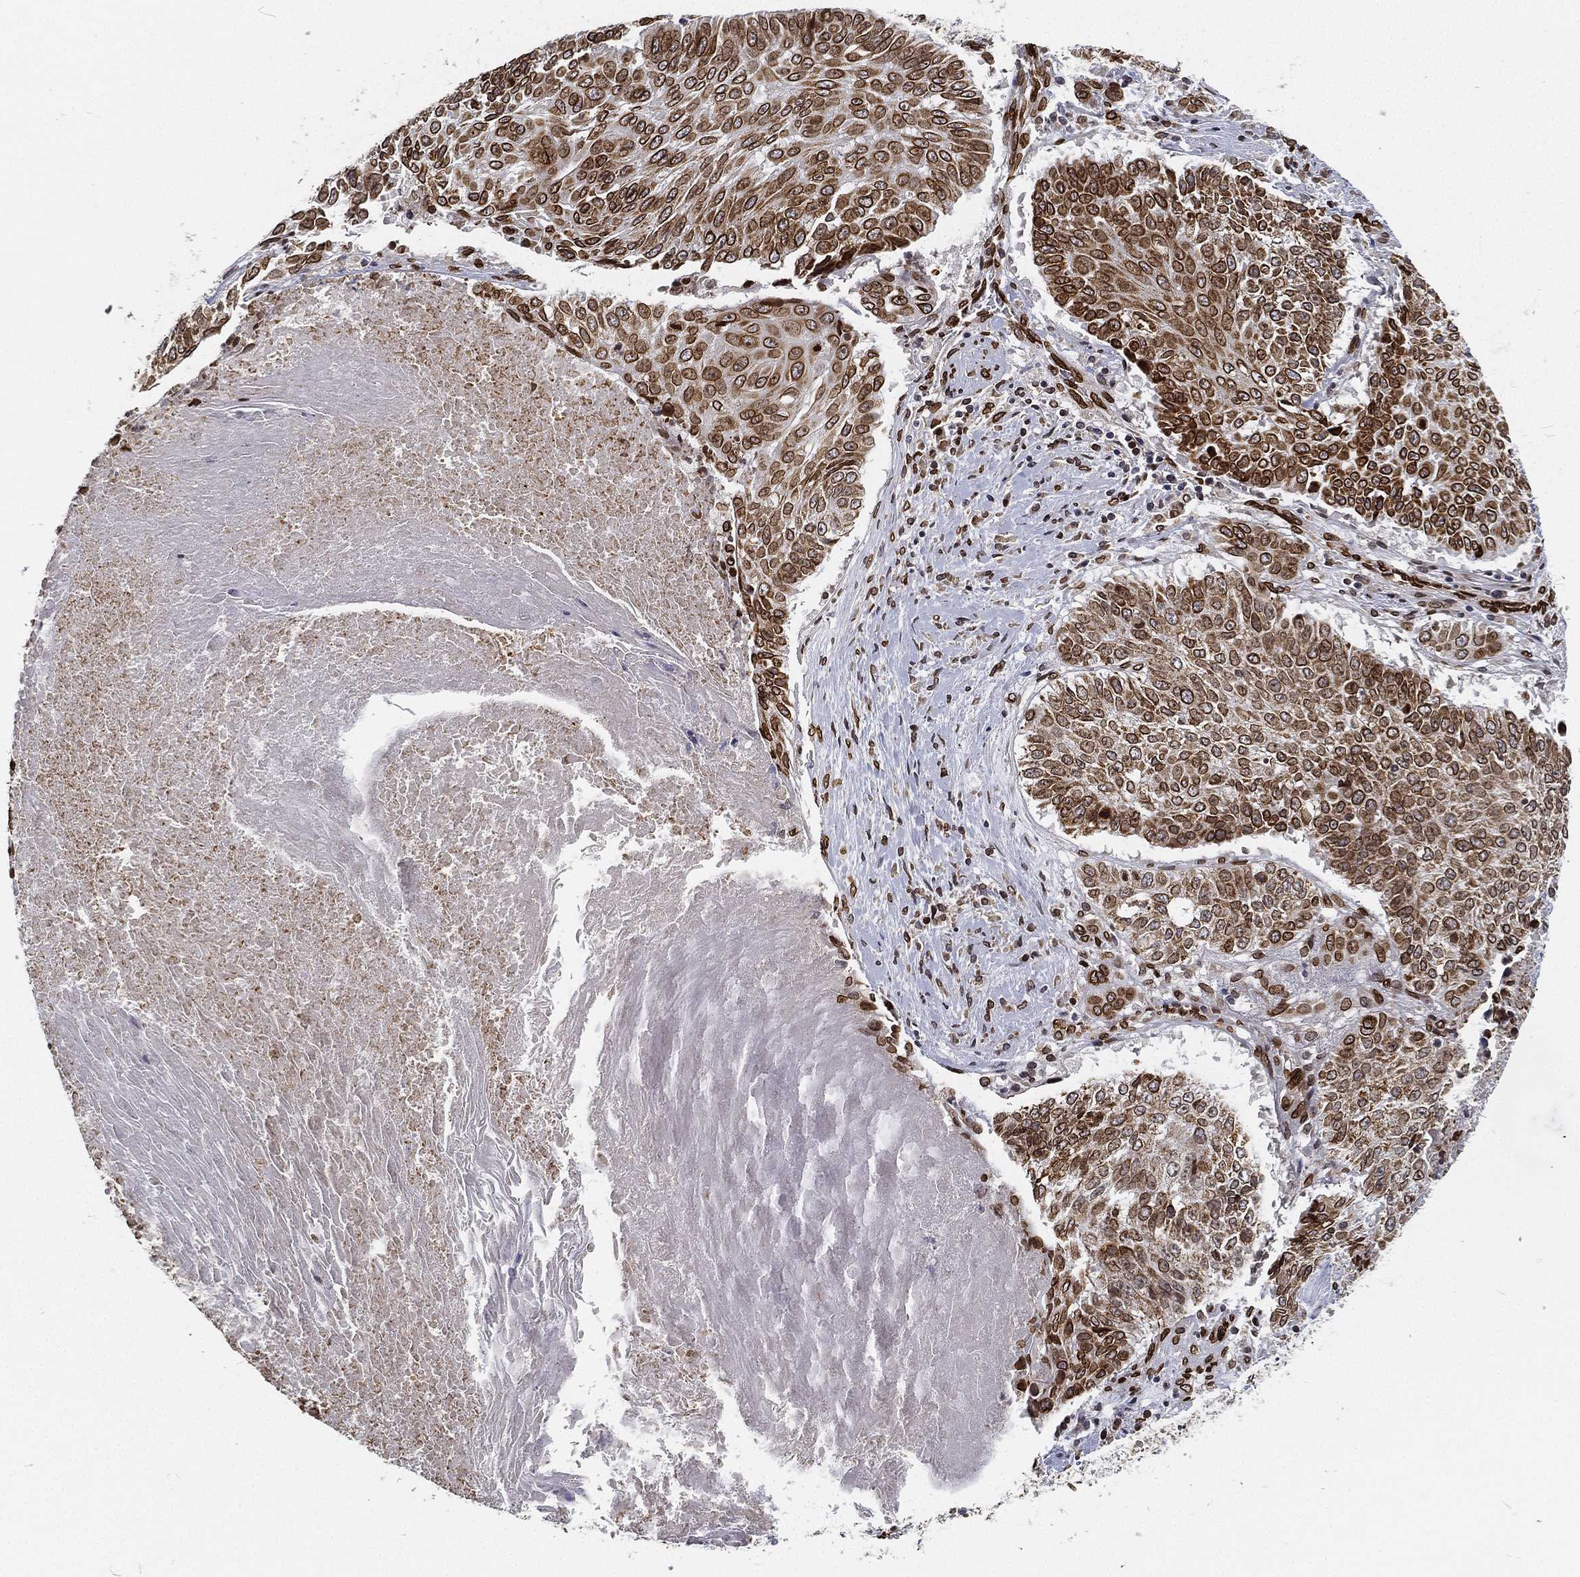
{"staining": {"intensity": "strong", "quantity": ">75%", "location": "cytoplasmic/membranous,nuclear"}, "tissue": "lung cancer", "cell_type": "Tumor cells", "image_type": "cancer", "snomed": [{"axis": "morphology", "description": "Squamous cell carcinoma, NOS"}, {"axis": "topography", "description": "Lung"}], "caption": "Immunohistochemical staining of squamous cell carcinoma (lung) demonstrates high levels of strong cytoplasmic/membranous and nuclear positivity in approximately >75% of tumor cells. (brown staining indicates protein expression, while blue staining denotes nuclei).", "gene": "PALB2", "patient": {"sex": "male", "age": 64}}